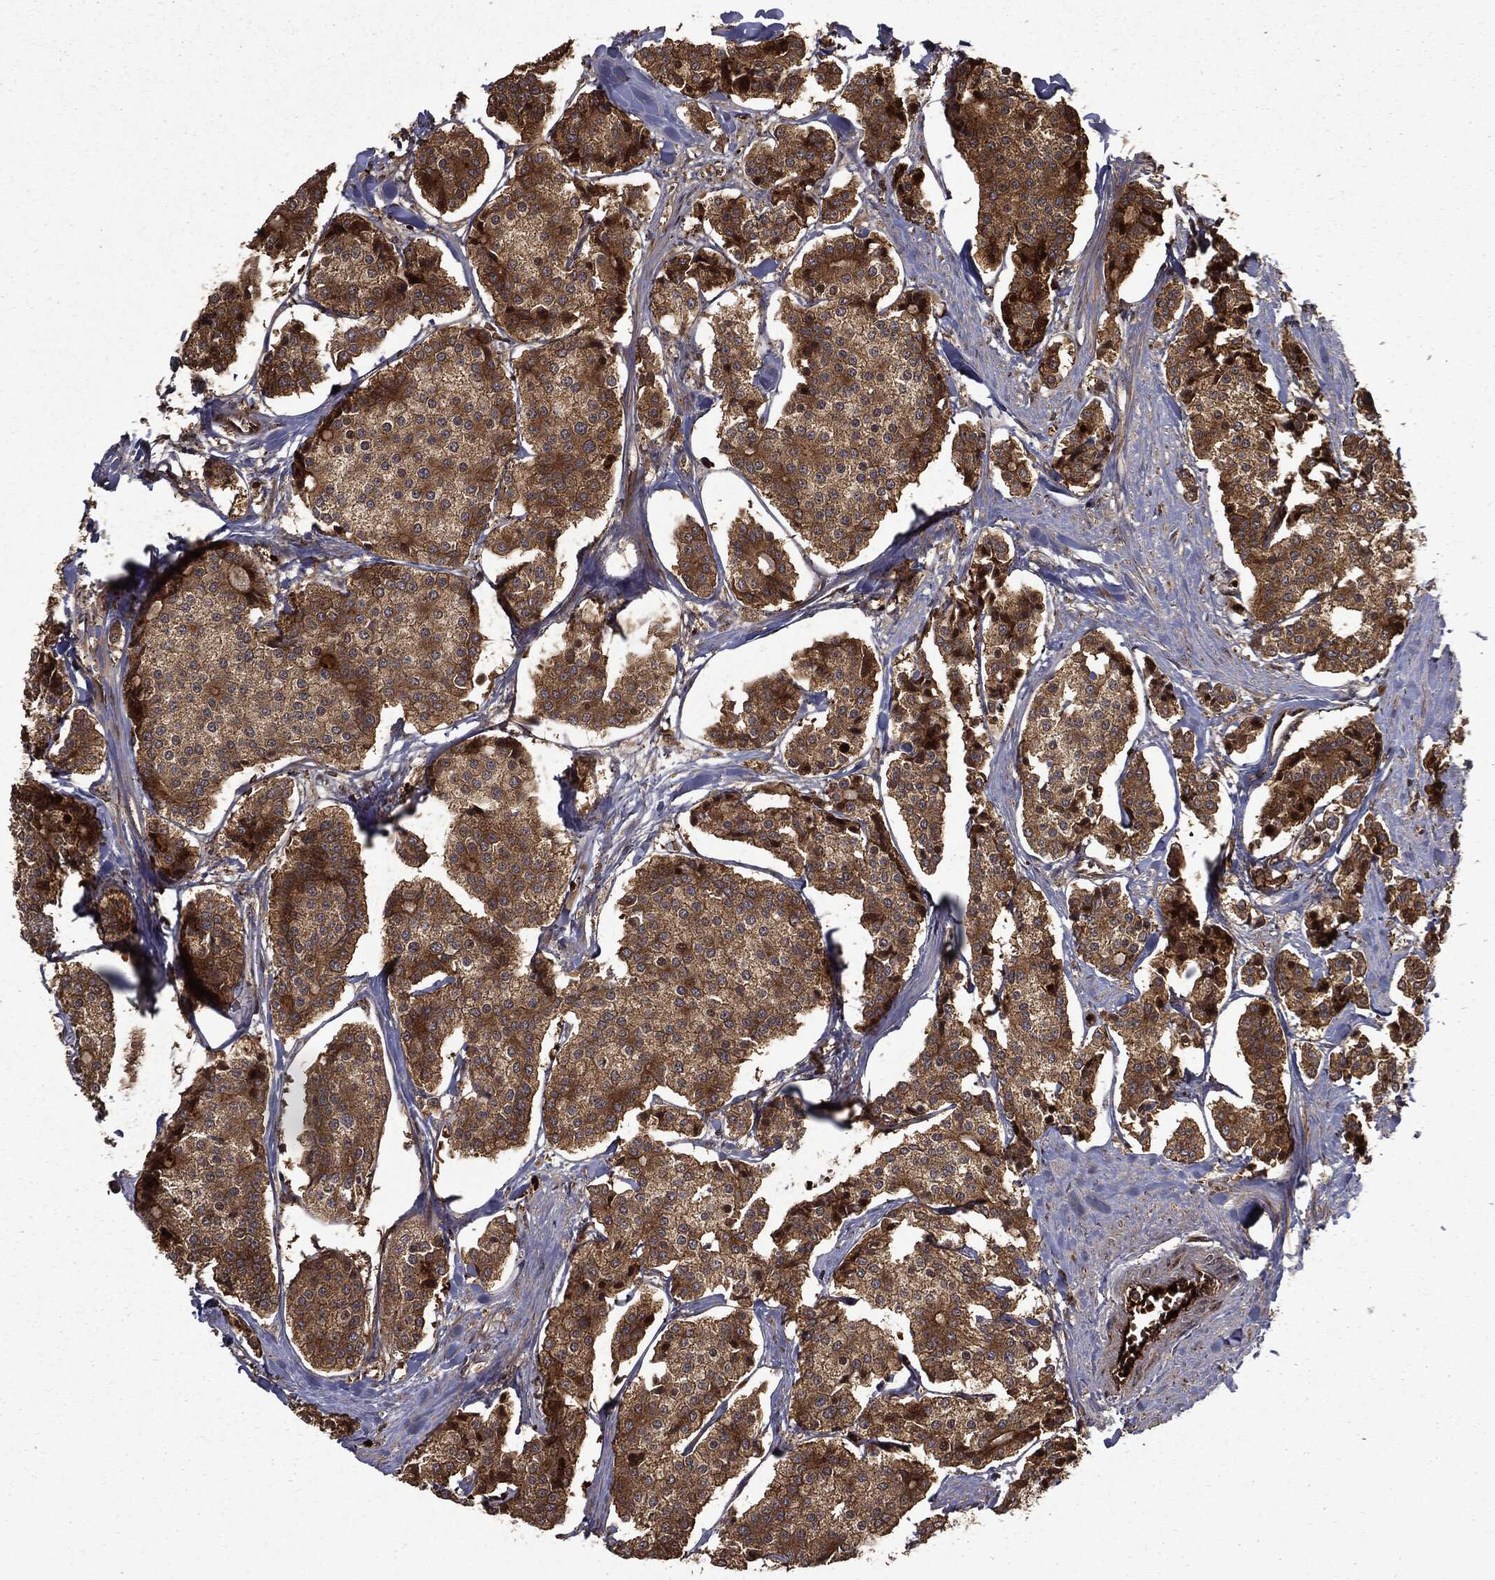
{"staining": {"intensity": "moderate", "quantity": ">75%", "location": "cytoplasmic/membranous"}, "tissue": "carcinoid", "cell_type": "Tumor cells", "image_type": "cancer", "snomed": [{"axis": "morphology", "description": "Carcinoid, malignant, NOS"}, {"axis": "topography", "description": "Small intestine"}], "caption": "IHC of human malignant carcinoid displays medium levels of moderate cytoplasmic/membranous staining in about >75% of tumor cells. (DAB = brown stain, brightfield microscopy at high magnification).", "gene": "HTT", "patient": {"sex": "female", "age": 65}}